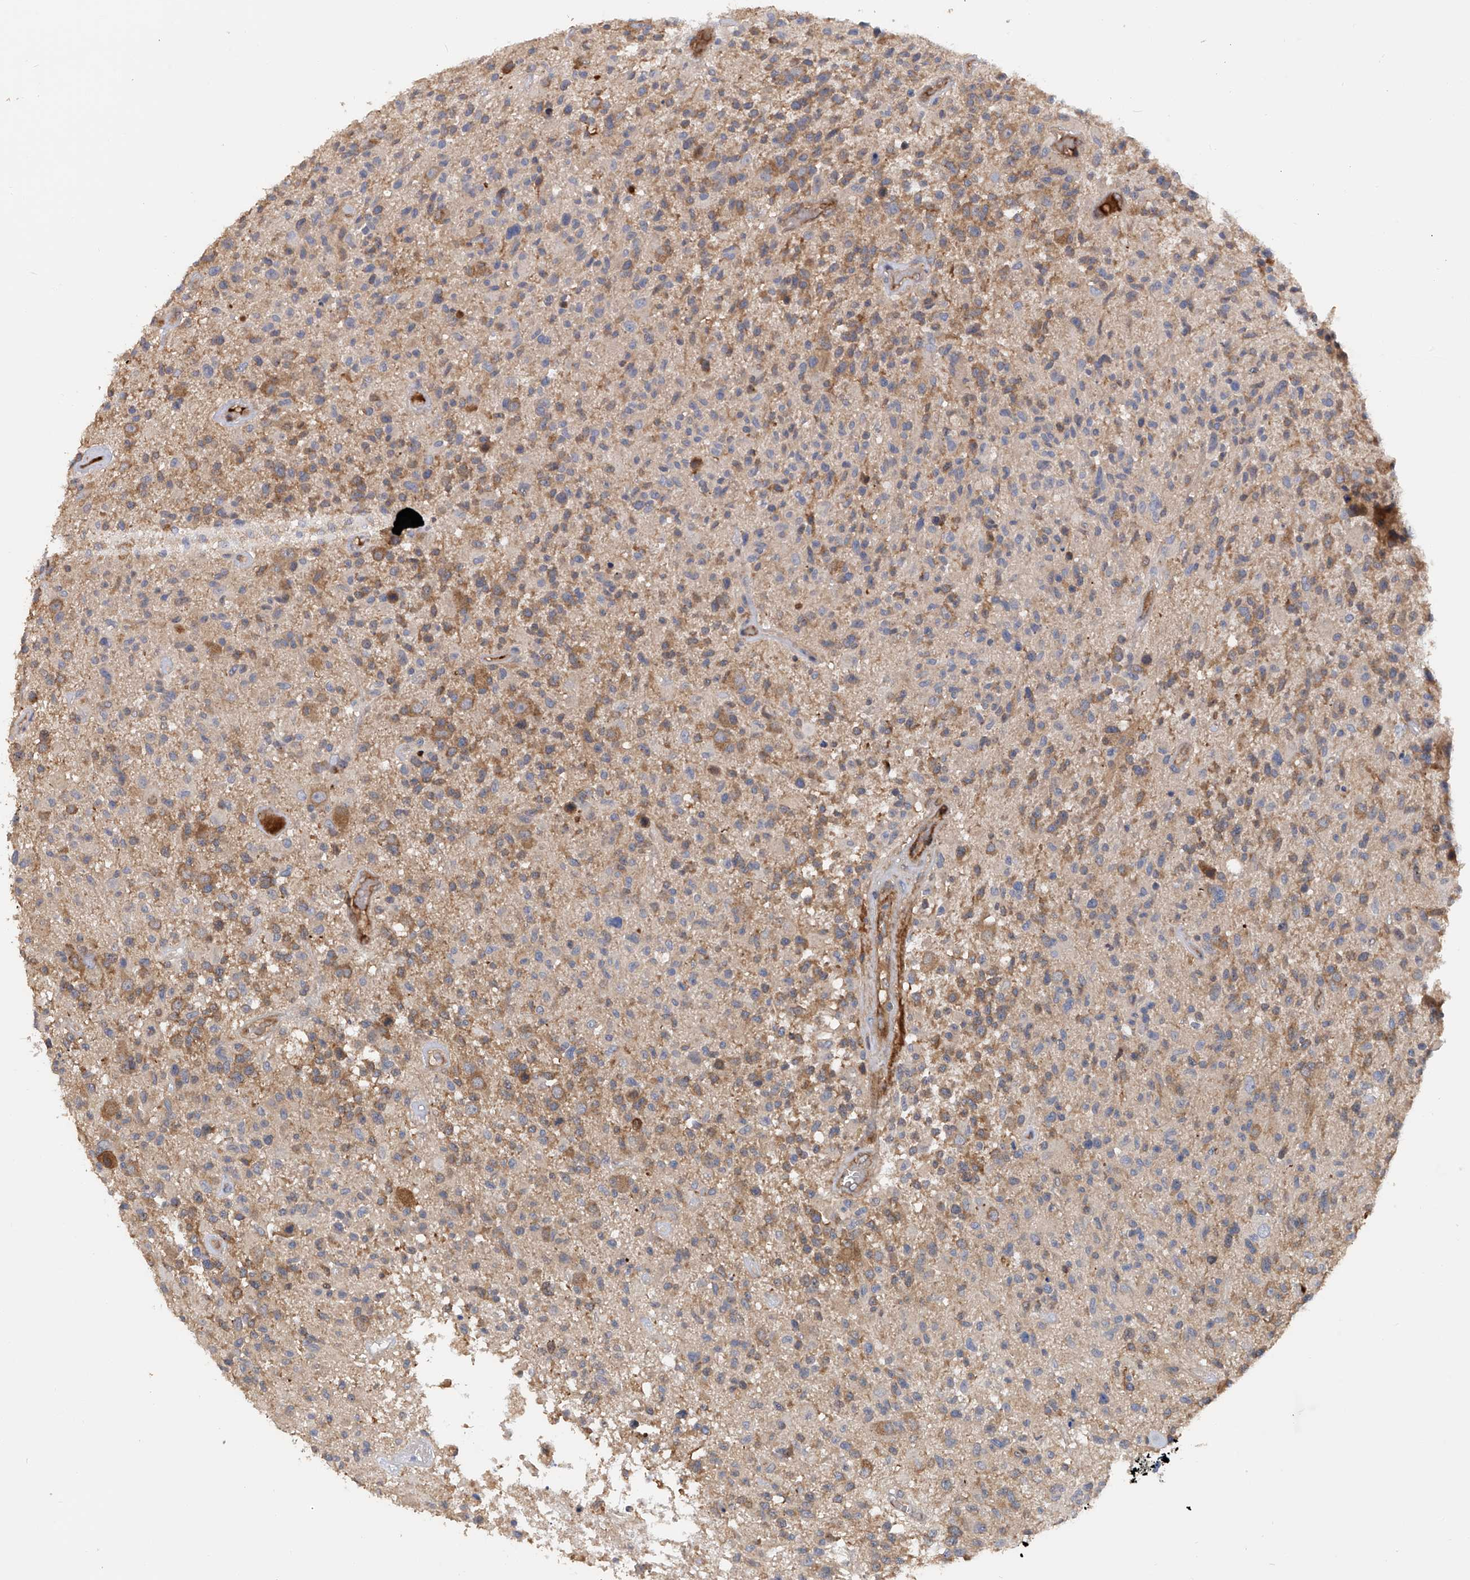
{"staining": {"intensity": "moderate", "quantity": "<25%", "location": "cytoplasmic/membranous"}, "tissue": "glioma", "cell_type": "Tumor cells", "image_type": "cancer", "snomed": [{"axis": "morphology", "description": "Glioma, malignant, High grade"}, {"axis": "morphology", "description": "Glioblastoma, NOS"}, {"axis": "topography", "description": "Brain"}], "caption": "A micrograph of human glioma stained for a protein demonstrates moderate cytoplasmic/membranous brown staining in tumor cells. (IHC, brightfield microscopy, high magnification).", "gene": "NUDT17", "patient": {"sex": "male", "age": 60}}